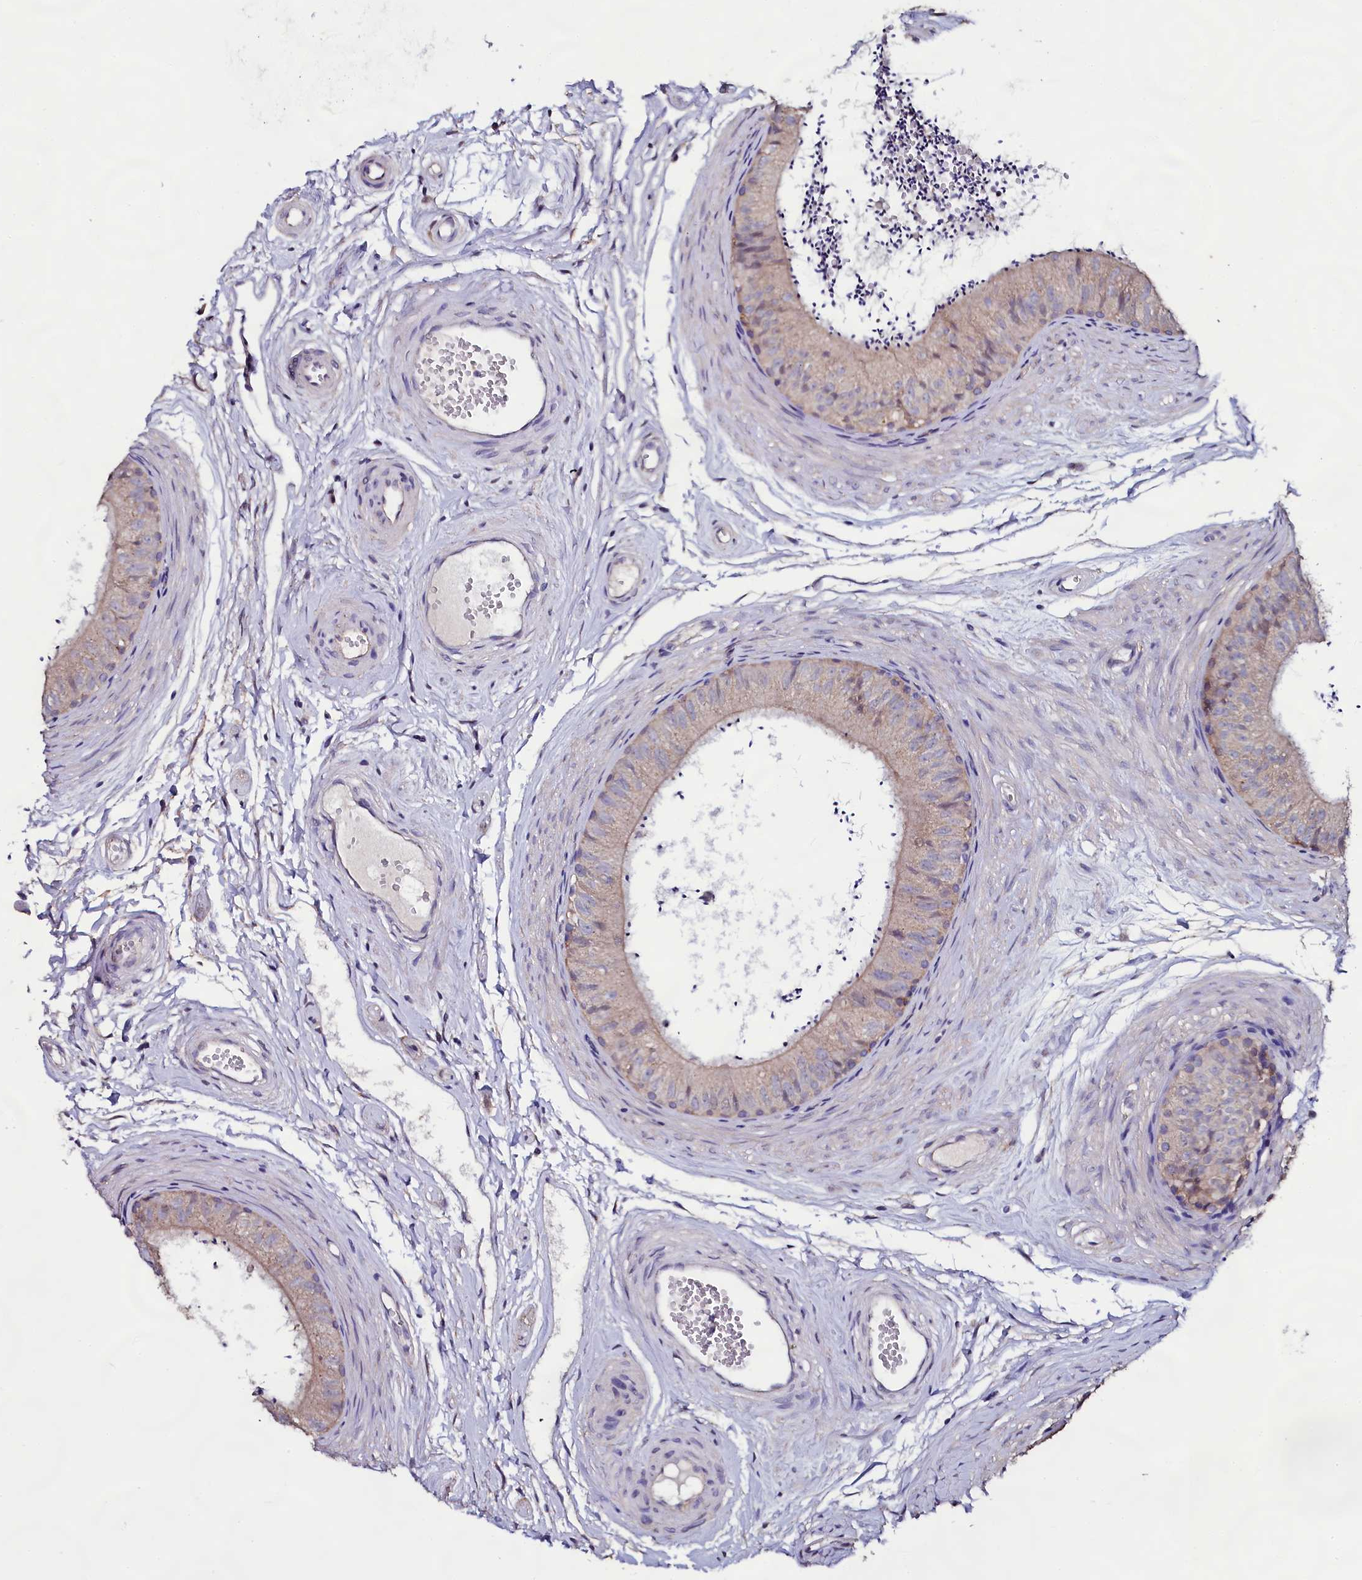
{"staining": {"intensity": "moderate", "quantity": ">75%", "location": "cytoplasmic/membranous"}, "tissue": "epididymis", "cell_type": "Glandular cells", "image_type": "normal", "snomed": [{"axis": "morphology", "description": "Normal tissue, NOS"}, {"axis": "topography", "description": "Epididymis"}], "caption": "Immunohistochemistry (IHC) (DAB (3,3'-diaminobenzidine)) staining of unremarkable epididymis shows moderate cytoplasmic/membranous protein positivity in approximately >75% of glandular cells.", "gene": "USPL1", "patient": {"sex": "male", "age": 56}}